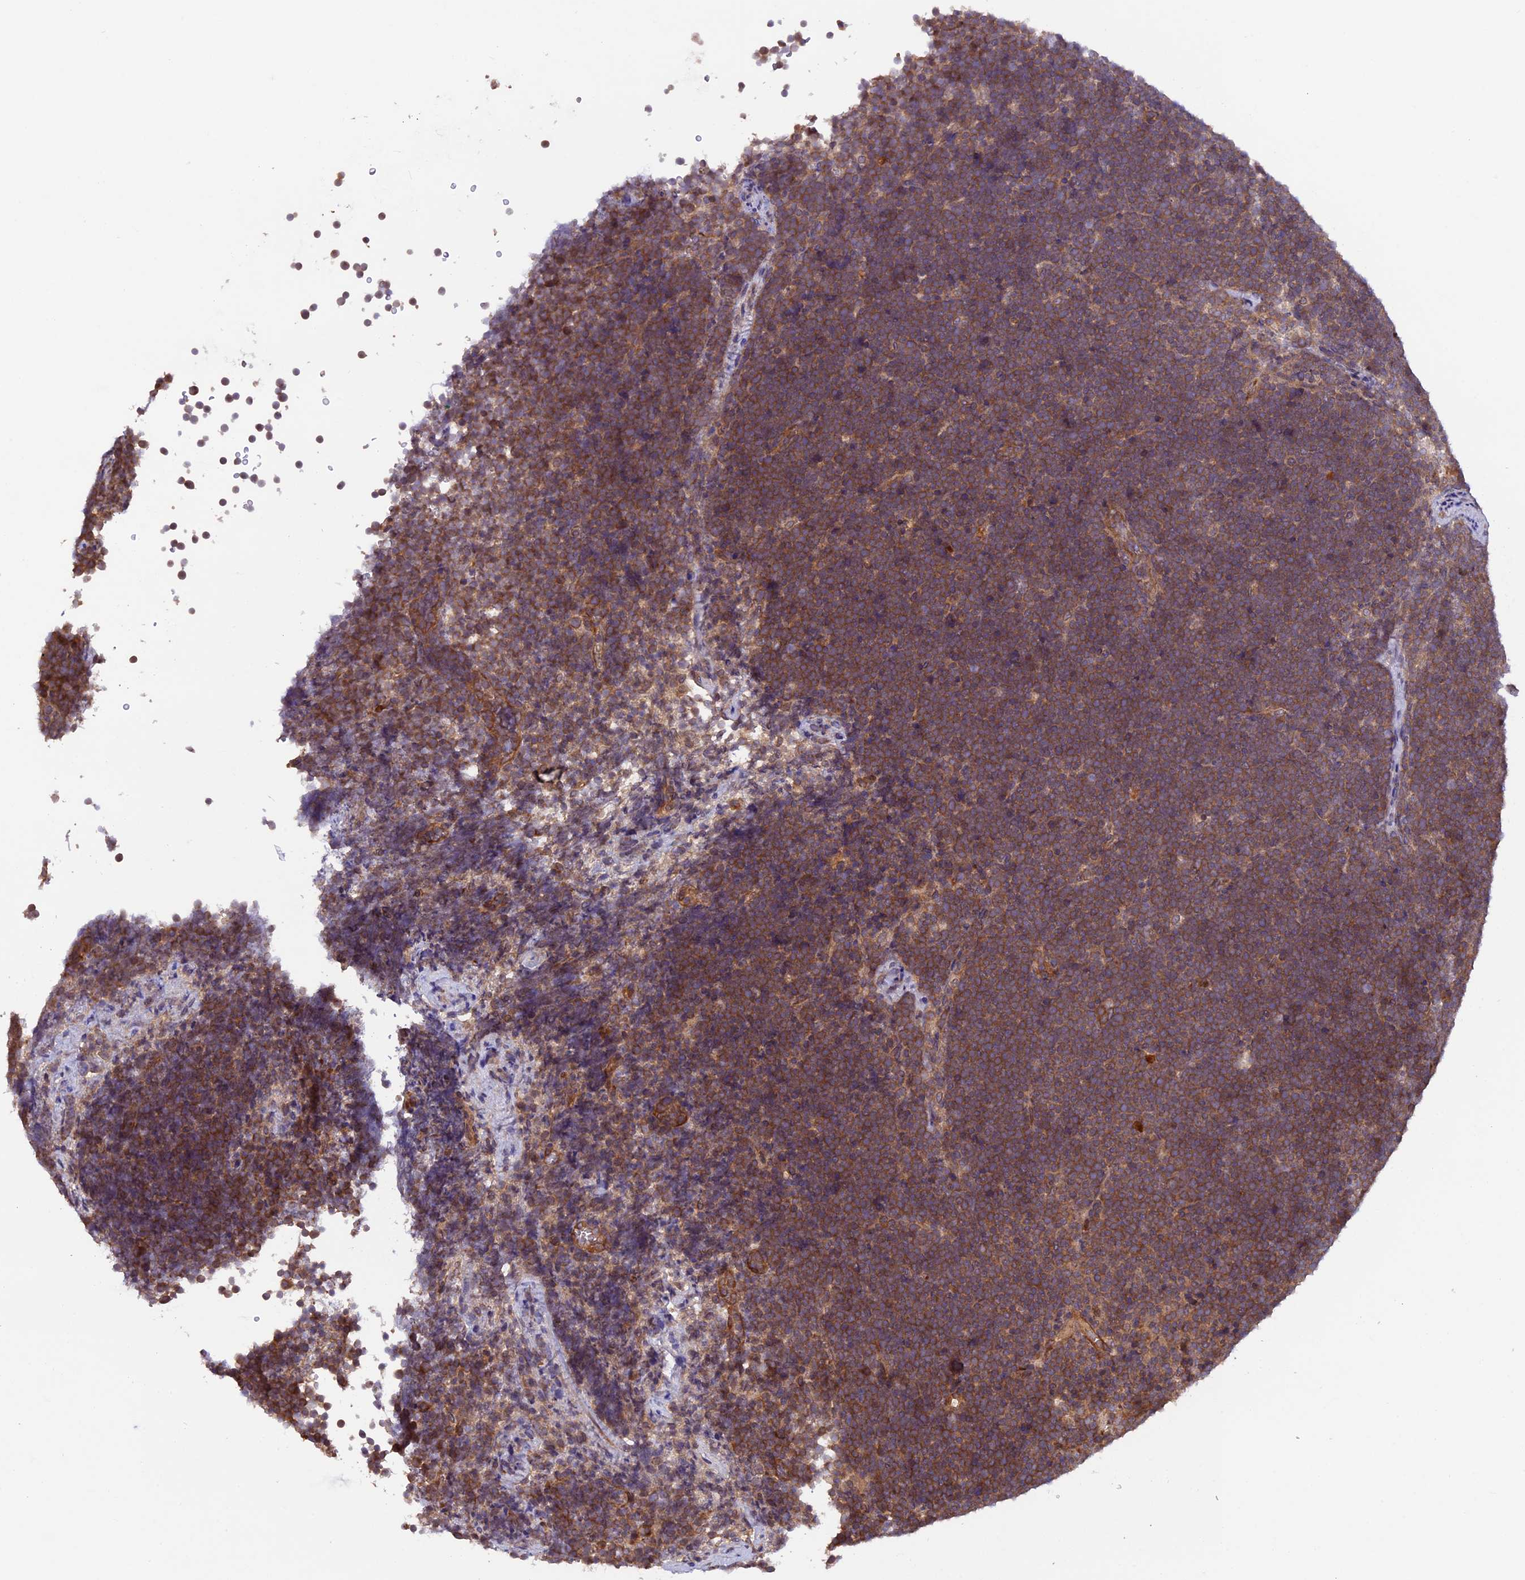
{"staining": {"intensity": "moderate", "quantity": ">75%", "location": "cytoplasmic/membranous"}, "tissue": "lymphoma", "cell_type": "Tumor cells", "image_type": "cancer", "snomed": [{"axis": "morphology", "description": "Malignant lymphoma, non-Hodgkin's type, High grade"}, {"axis": "topography", "description": "Lymph node"}], "caption": "Moderate cytoplasmic/membranous protein positivity is present in approximately >75% of tumor cells in malignant lymphoma, non-Hodgkin's type (high-grade).", "gene": "CCDC125", "patient": {"sex": "male", "age": 13}}